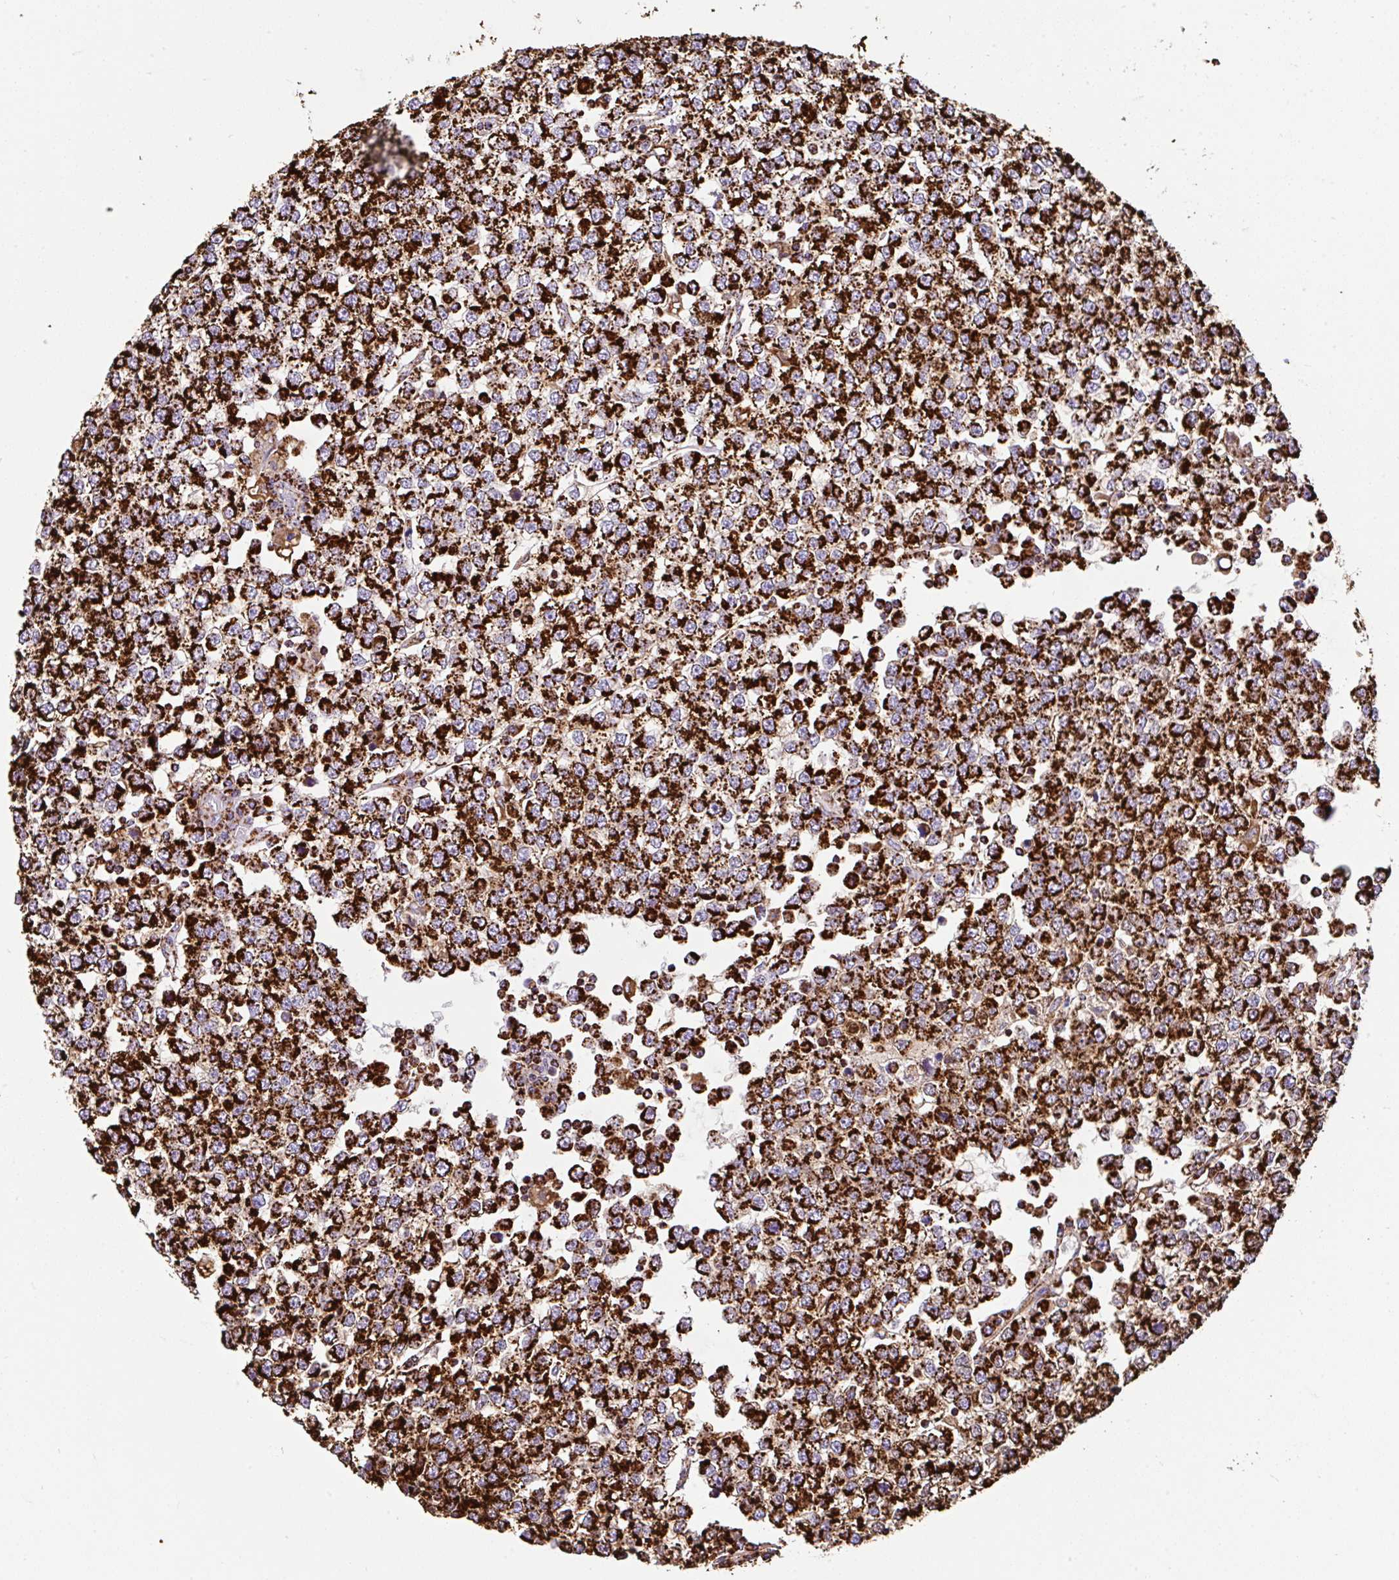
{"staining": {"intensity": "strong", "quantity": ">75%", "location": "cytoplasmic/membranous"}, "tissue": "testis cancer", "cell_type": "Tumor cells", "image_type": "cancer", "snomed": [{"axis": "morphology", "description": "Seminoma, NOS"}, {"axis": "topography", "description": "Testis"}], "caption": "High-power microscopy captured an IHC photomicrograph of testis cancer (seminoma), revealing strong cytoplasmic/membranous positivity in approximately >75% of tumor cells.", "gene": "ANKRD33B", "patient": {"sex": "male", "age": 65}}